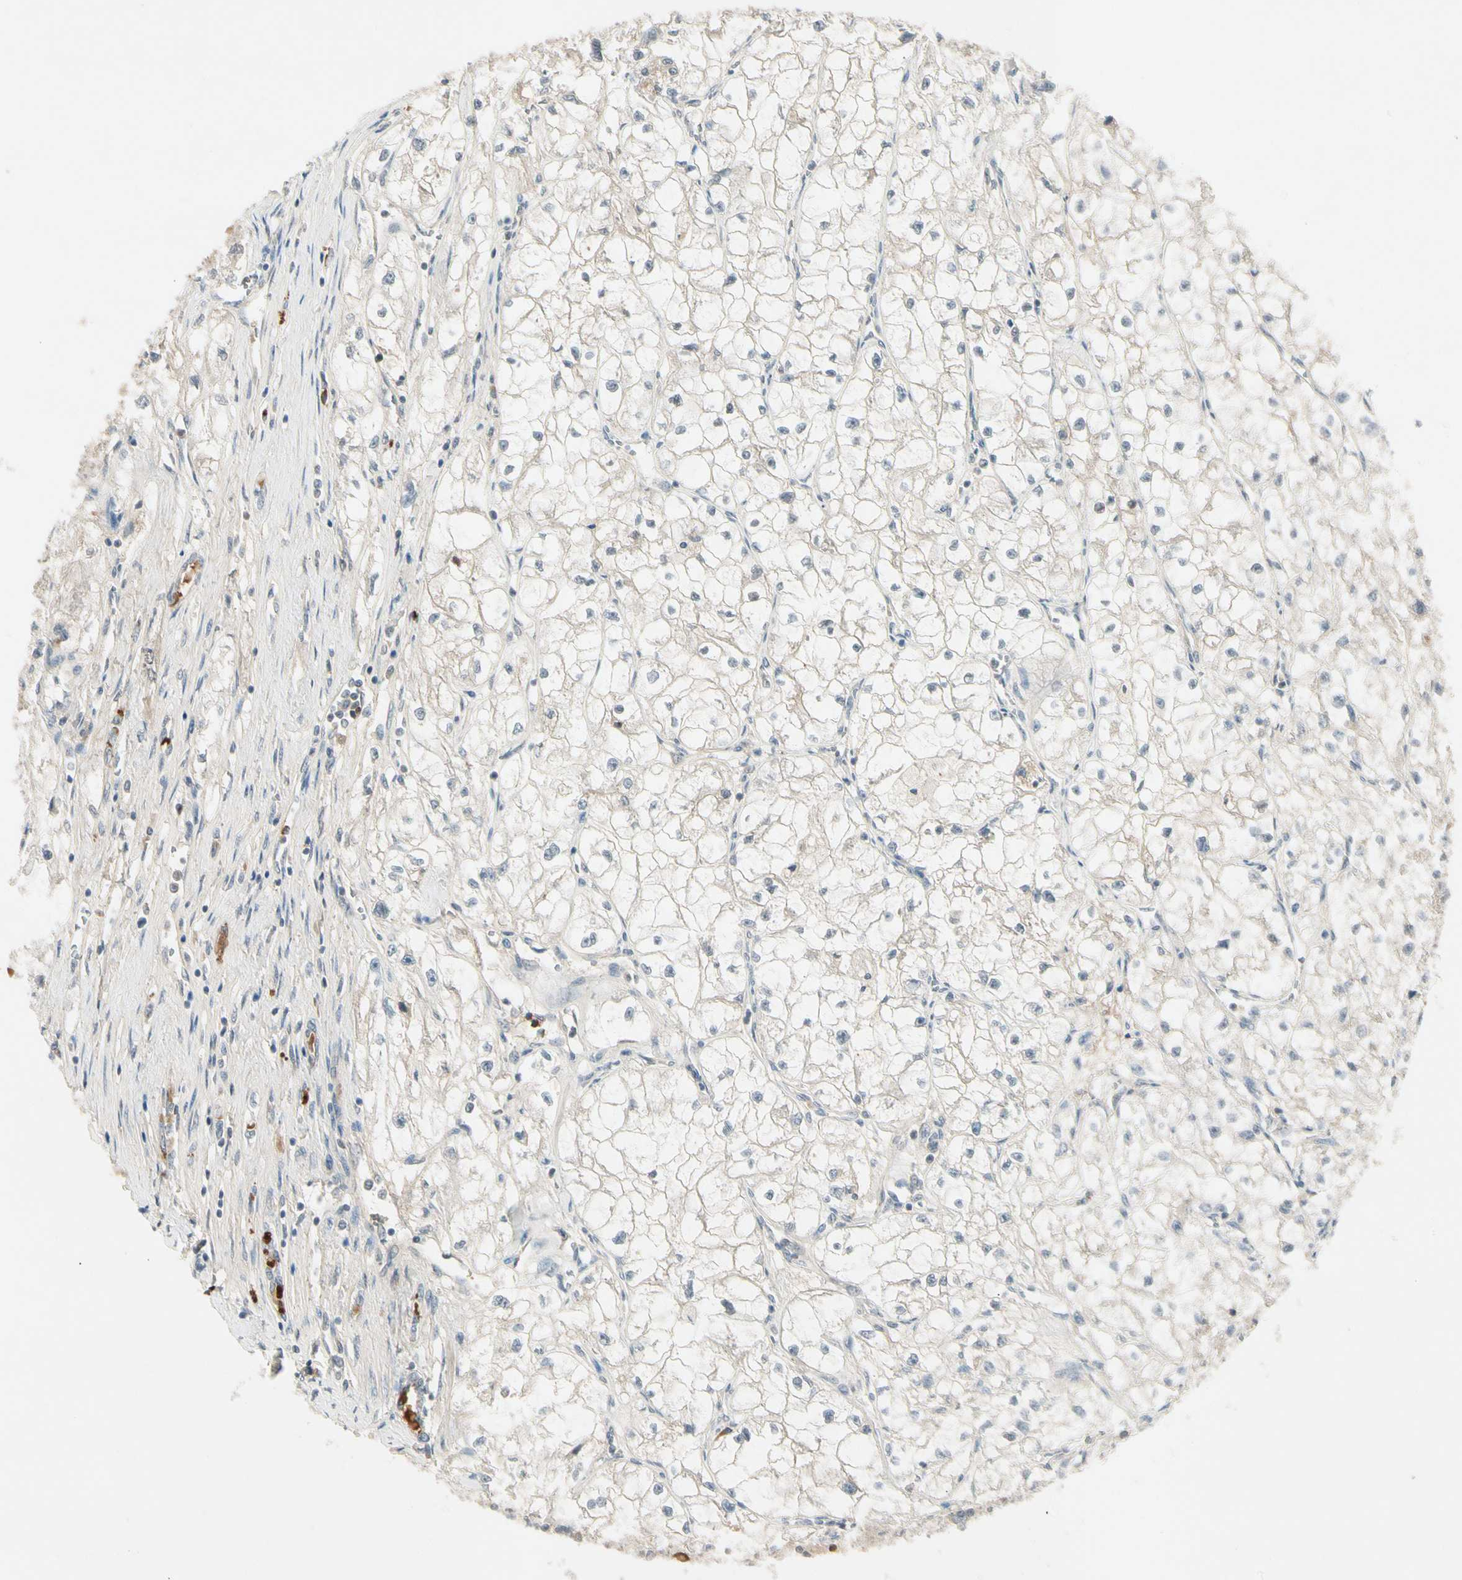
{"staining": {"intensity": "negative", "quantity": "none", "location": "none"}, "tissue": "renal cancer", "cell_type": "Tumor cells", "image_type": "cancer", "snomed": [{"axis": "morphology", "description": "Adenocarcinoma, NOS"}, {"axis": "topography", "description": "Kidney"}], "caption": "This is an immunohistochemistry (IHC) micrograph of human renal cancer (adenocarcinoma). There is no expression in tumor cells.", "gene": "CCL4", "patient": {"sex": "female", "age": 70}}